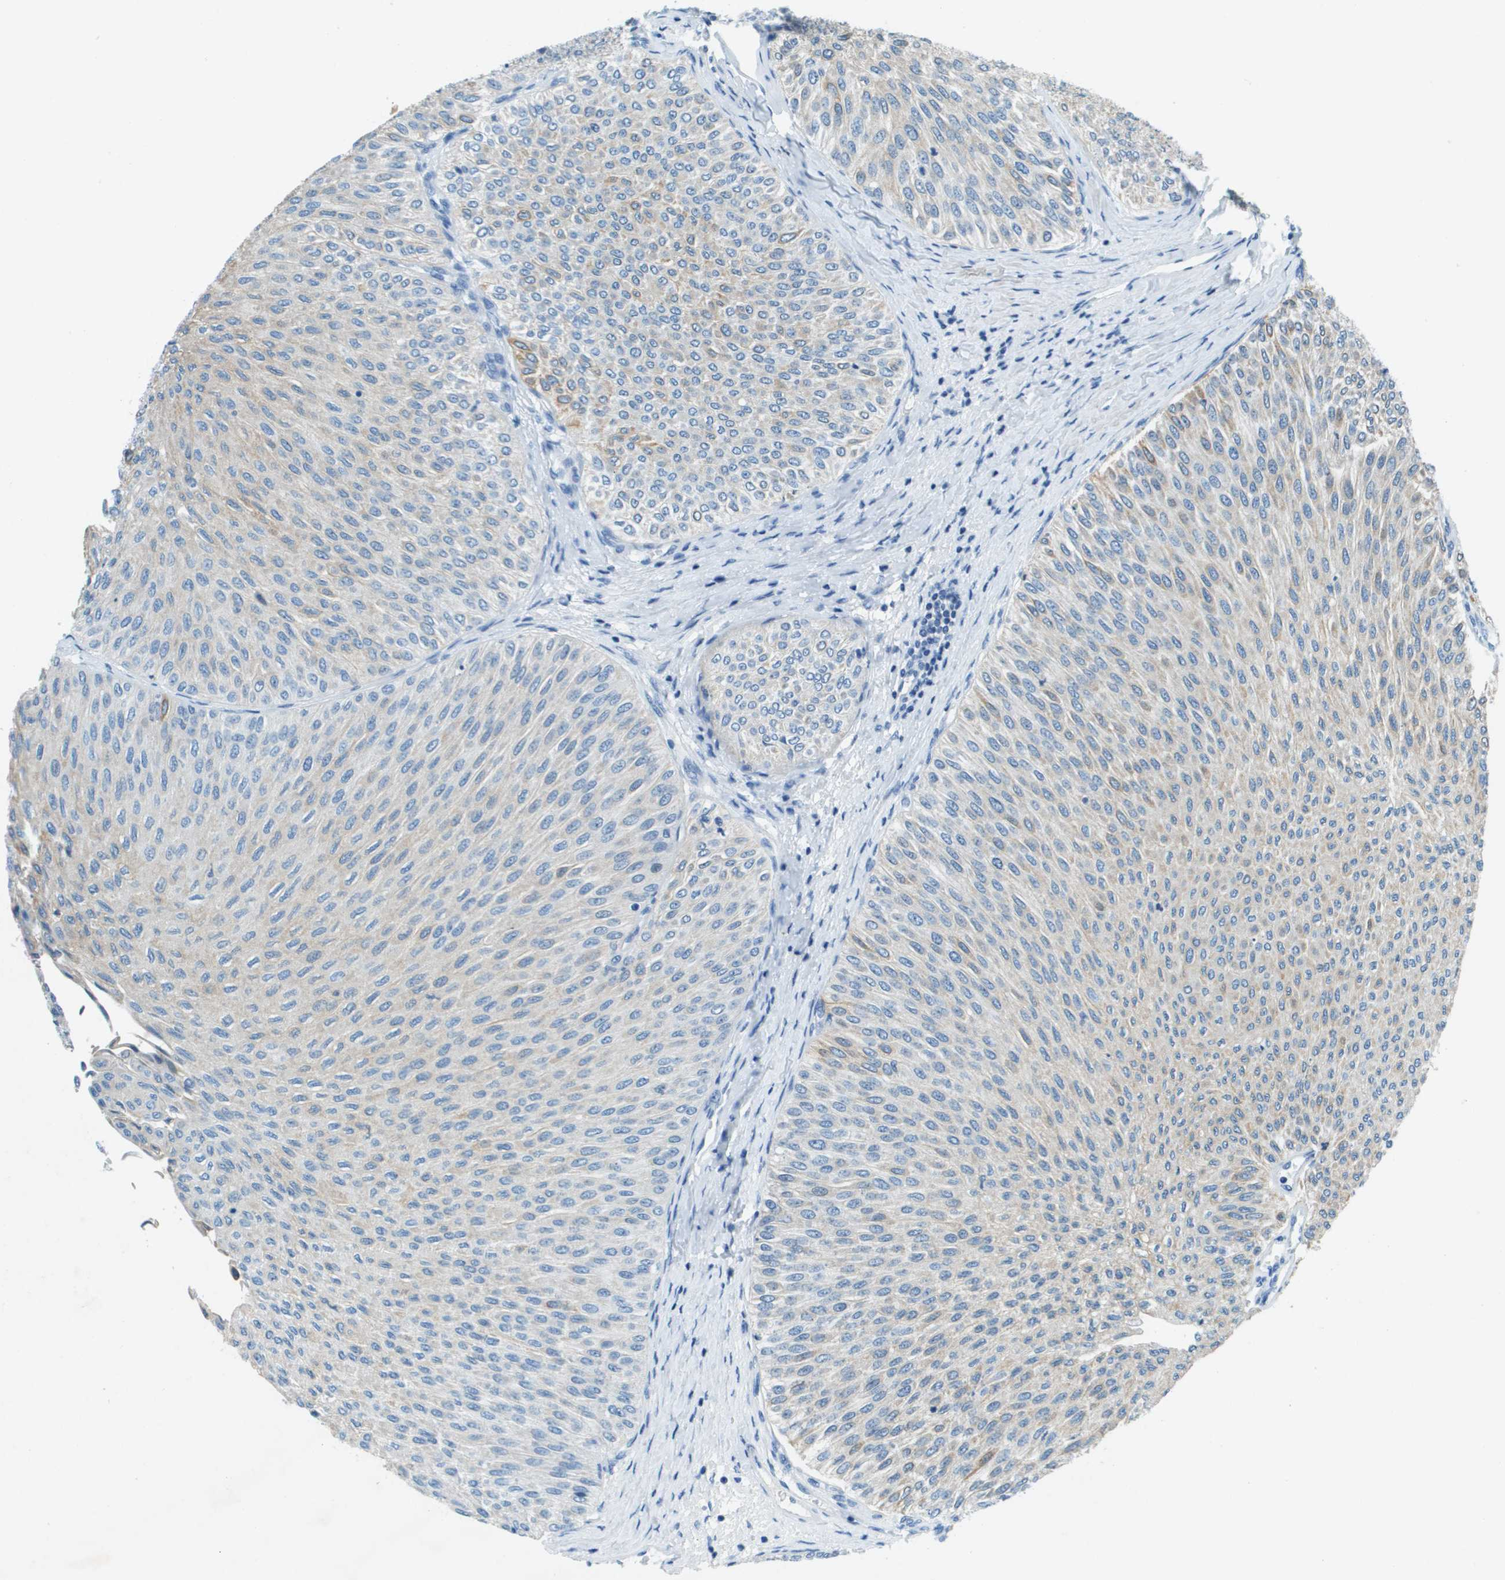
{"staining": {"intensity": "weak", "quantity": "<25%", "location": "cytoplasmic/membranous"}, "tissue": "urothelial cancer", "cell_type": "Tumor cells", "image_type": "cancer", "snomed": [{"axis": "morphology", "description": "Urothelial carcinoma, Low grade"}, {"axis": "topography", "description": "Urinary bladder"}], "caption": "High magnification brightfield microscopy of urothelial cancer stained with DAB (3,3'-diaminobenzidine) (brown) and counterstained with hematoxylin (blue): tumor cells show no significant staining.", "gene": "SLC16A10", "patient": {"sex": "male", "age": 78}}